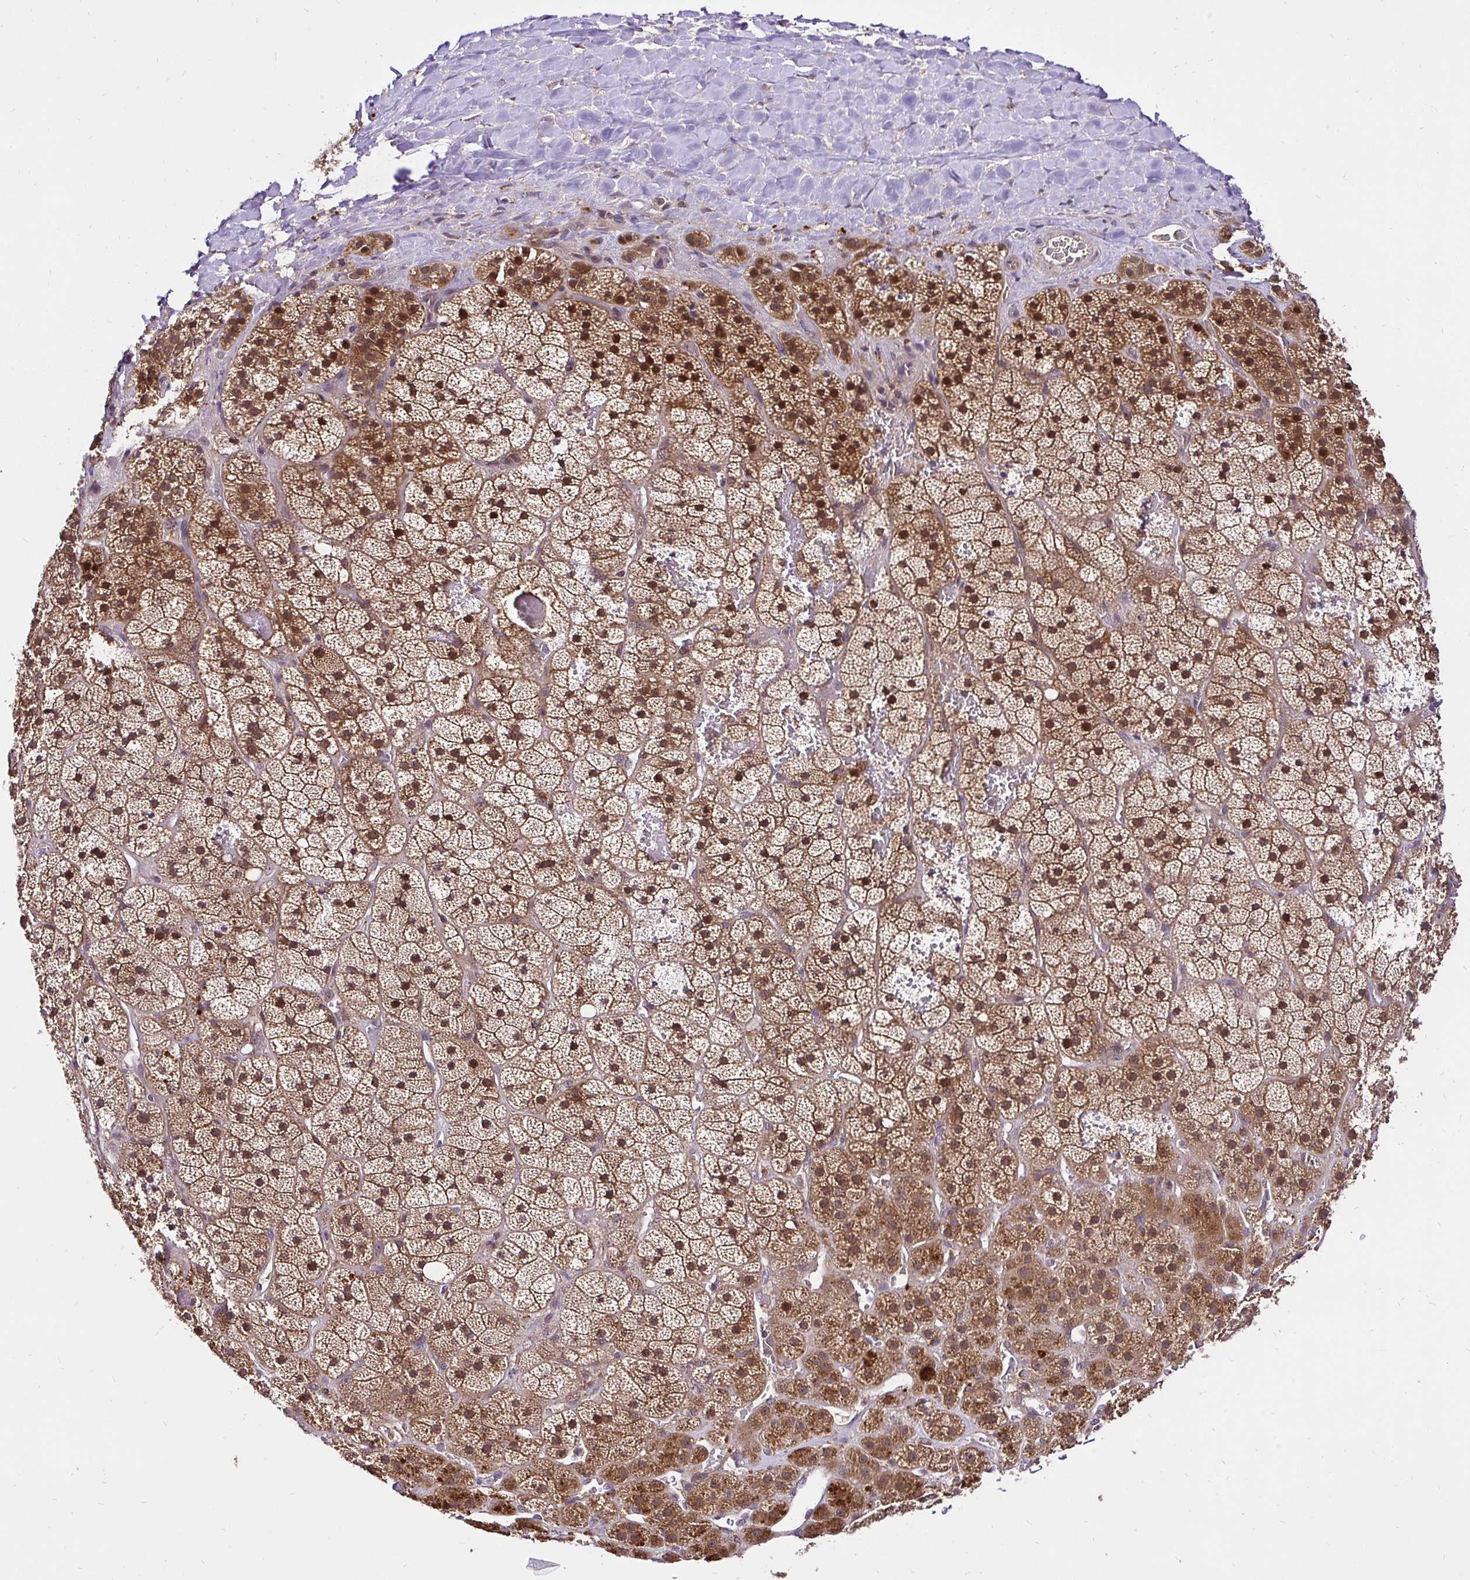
{"staining": {"intensity": "moderate", "quantity": ">75%", "location": "cytoplasmic/membranous,nuclear"}, "tissue": "adrenal gland", "cell_type": "Glandular cells", "image_type": "normal", "snomed": [{"axis": "morphology", "description": "Normal tissue, NOS"}, {"axis": "topography", "description": "Adrenal gland"}], "caption": "Moderate cytoplasmic/membranous,nuclear expression for a protein is seen in approximately >75% of glandular cells of normal adrenal gland using IHC.", "gene": "UBE2M", "patient": {"sex": "male", "age": 57}}